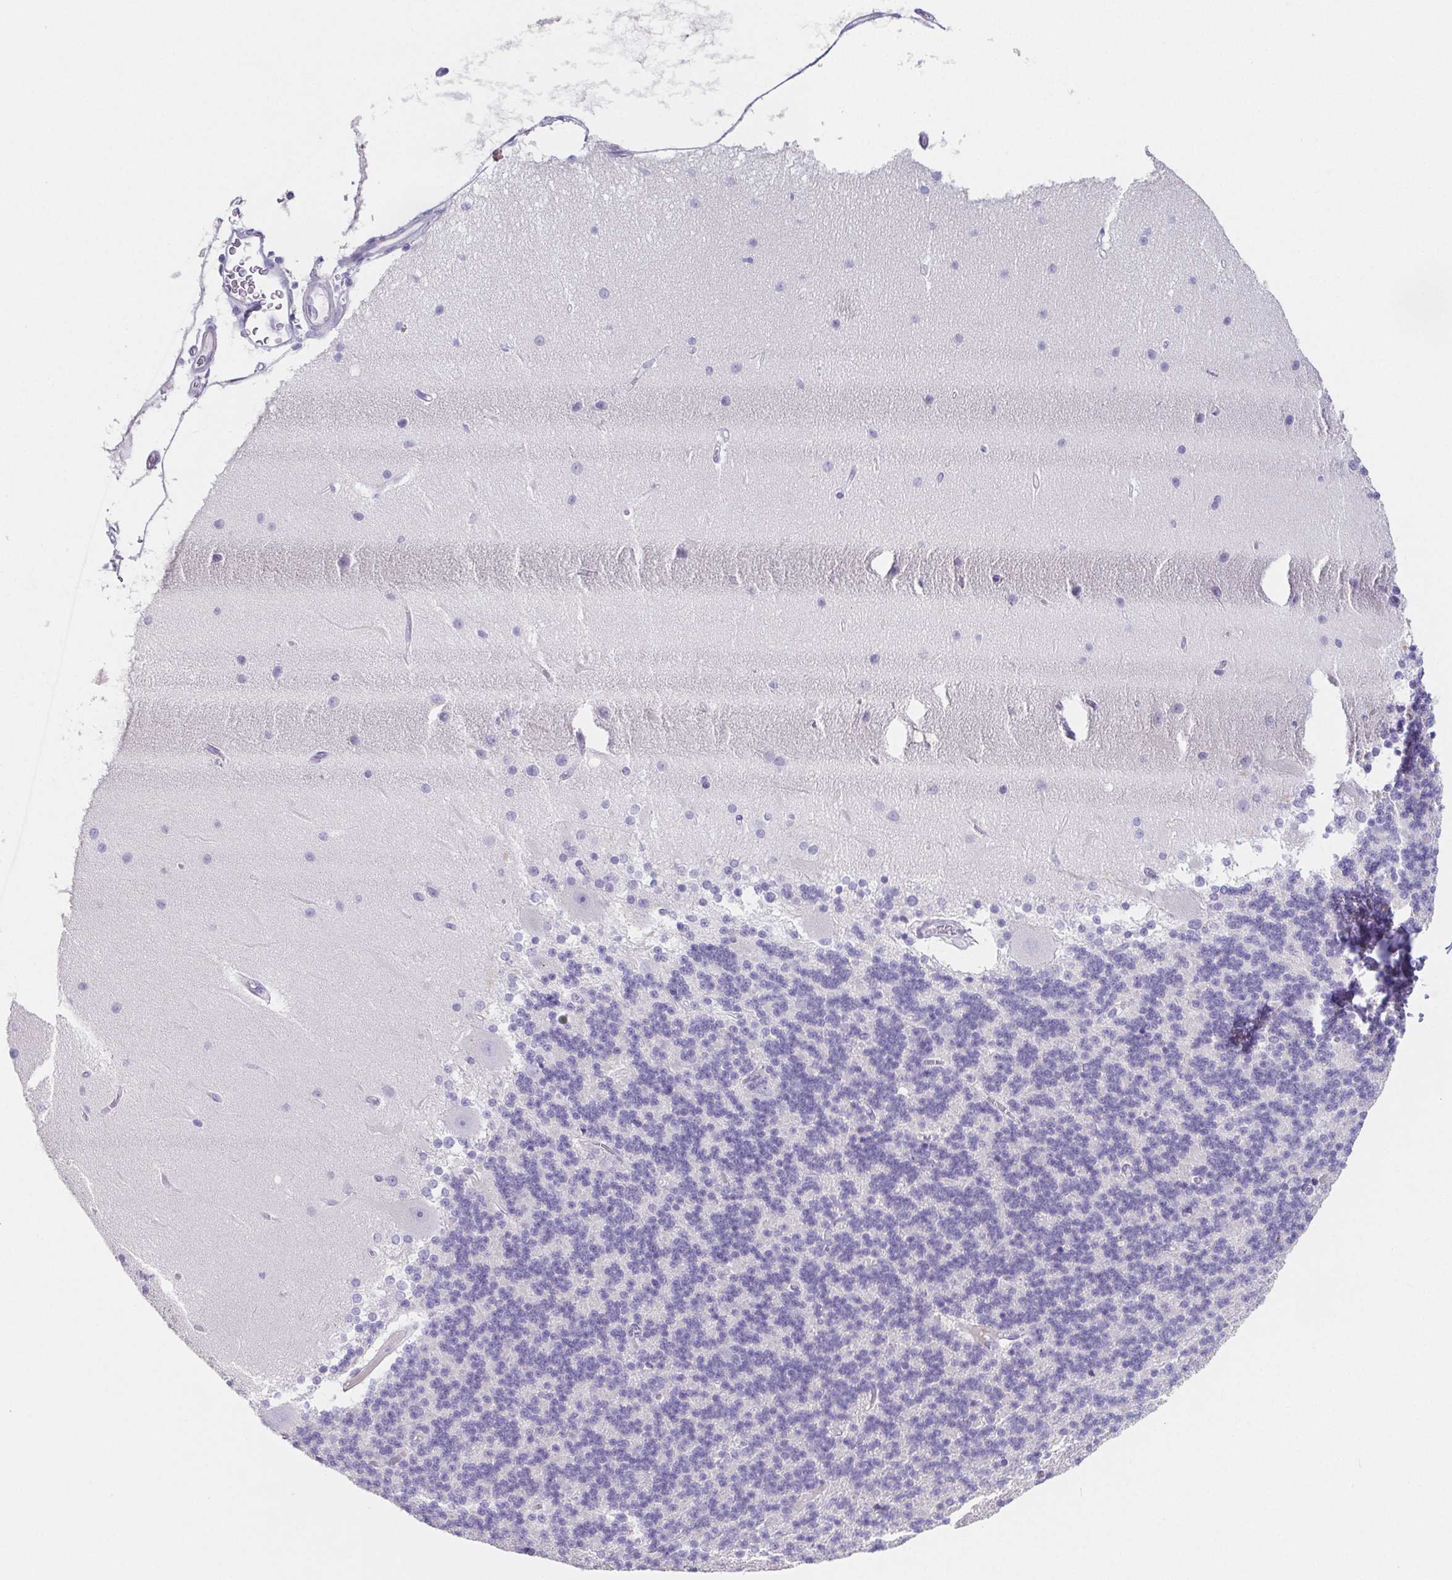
{"staining": {"intensity": "negative", "quantity": "none", "location": "none"}, "tissue": "cerebellum", "cell_type": "Cells in granular layer", "image_type": "normal", "snomed": [{"axis": "morphology", "description": "Normal tissue, NOS"}, {"axis": "topography", "description": "Cerebellum"}], "caption": "Immunohistochemistry of benign human cerebellum reveals no positivity in cells in granular layer. (Immunohistochemistry (ihc), brightfield microscopy, high magnification).", "gene": "HDGFL1", "patient": {"sex": "female", "age": 54}}